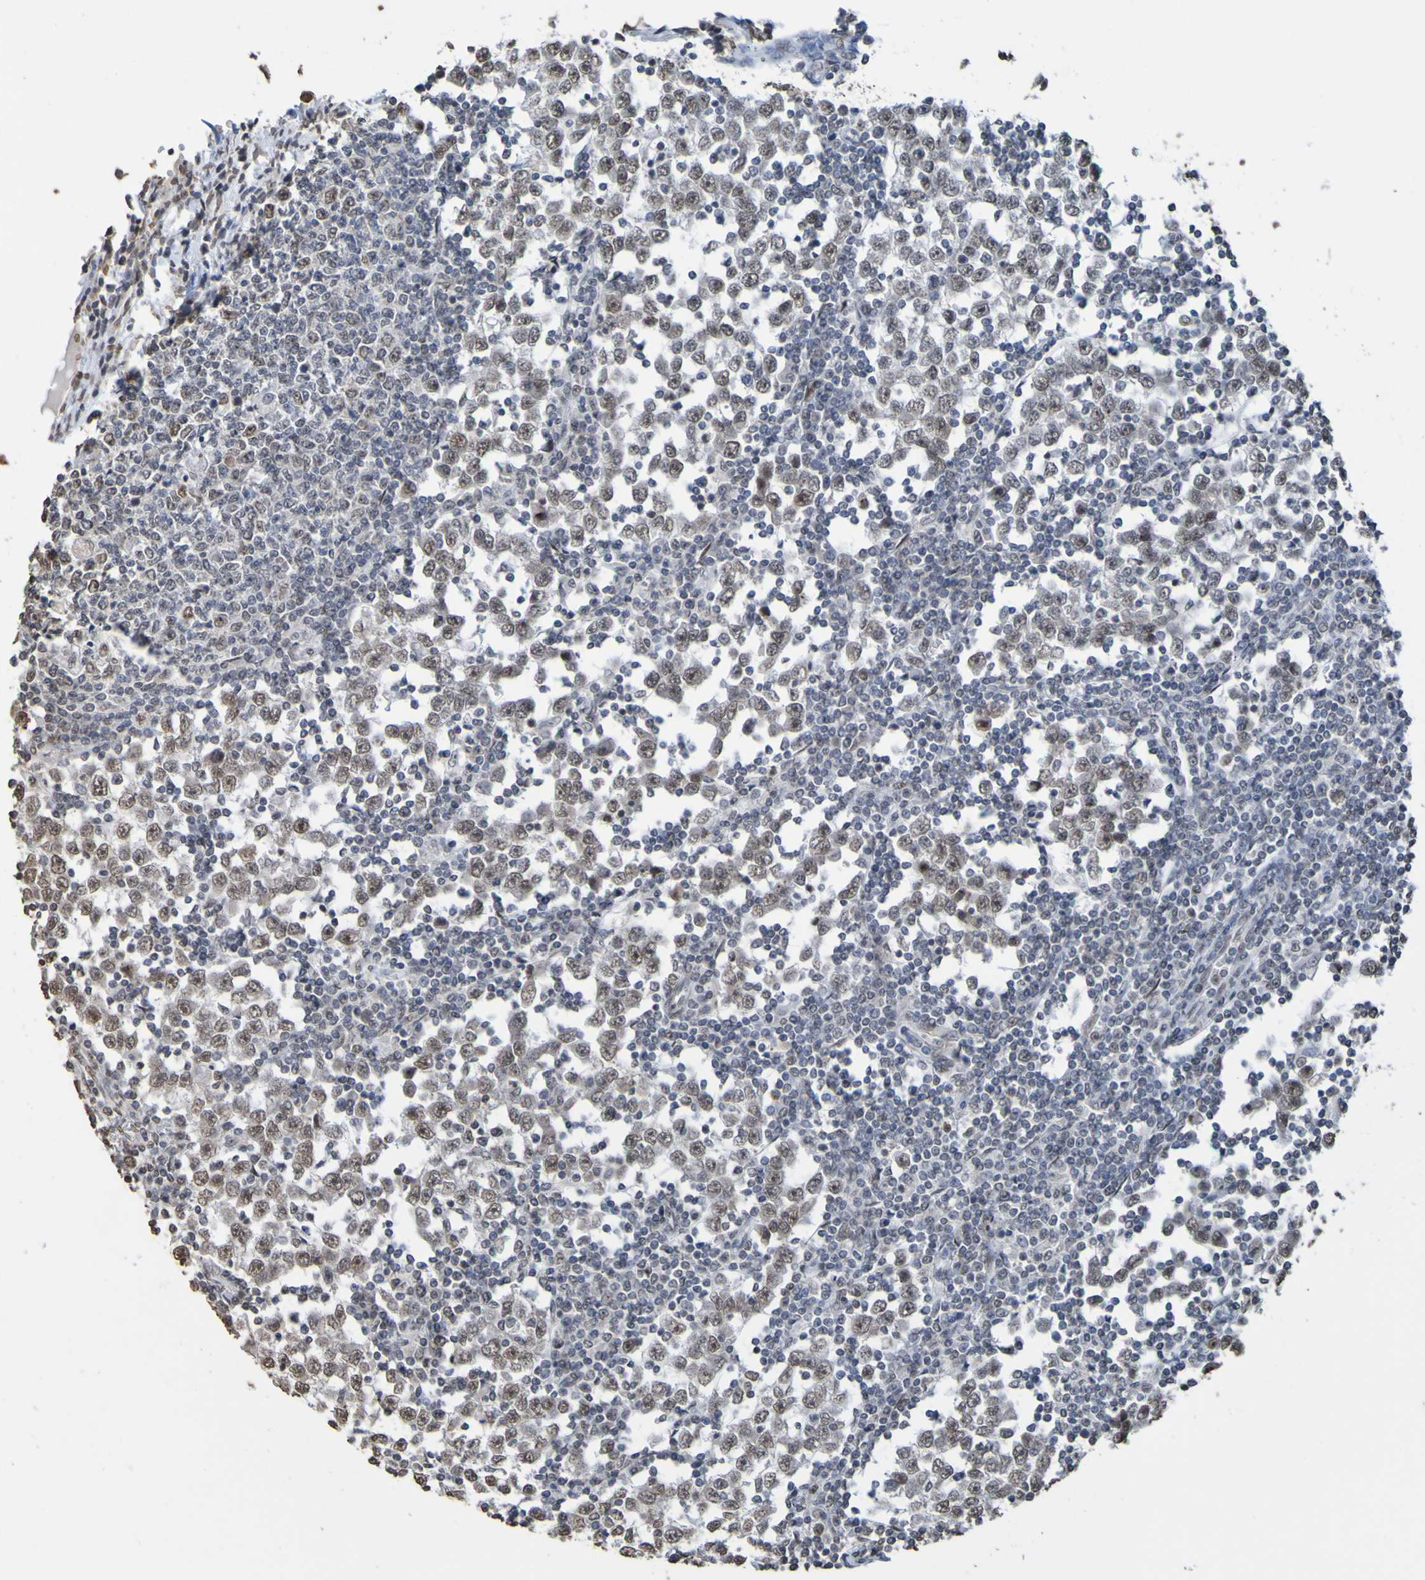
{"staining": {"intensity": "weak", "quantity": ">75%", "location": "nuclear"}, "tissue": "testis cancer", "cell_type": "Tumor cells", "image_type": "cancer", "snomed": [{"axis": "morphology", "description": "Seminoma, NOS"}, {"axis": "topography", "description": "Testis"}], "caption": "Immunohistochemistry (IHC) histopathology image of human testis seminoma stained for a protein (brown), which shows low levels of weak nuclear expression in approximately >75% of tumor cells.", "gene": "ALKBH2", "patient": {"sex": "male", "age": 65}}